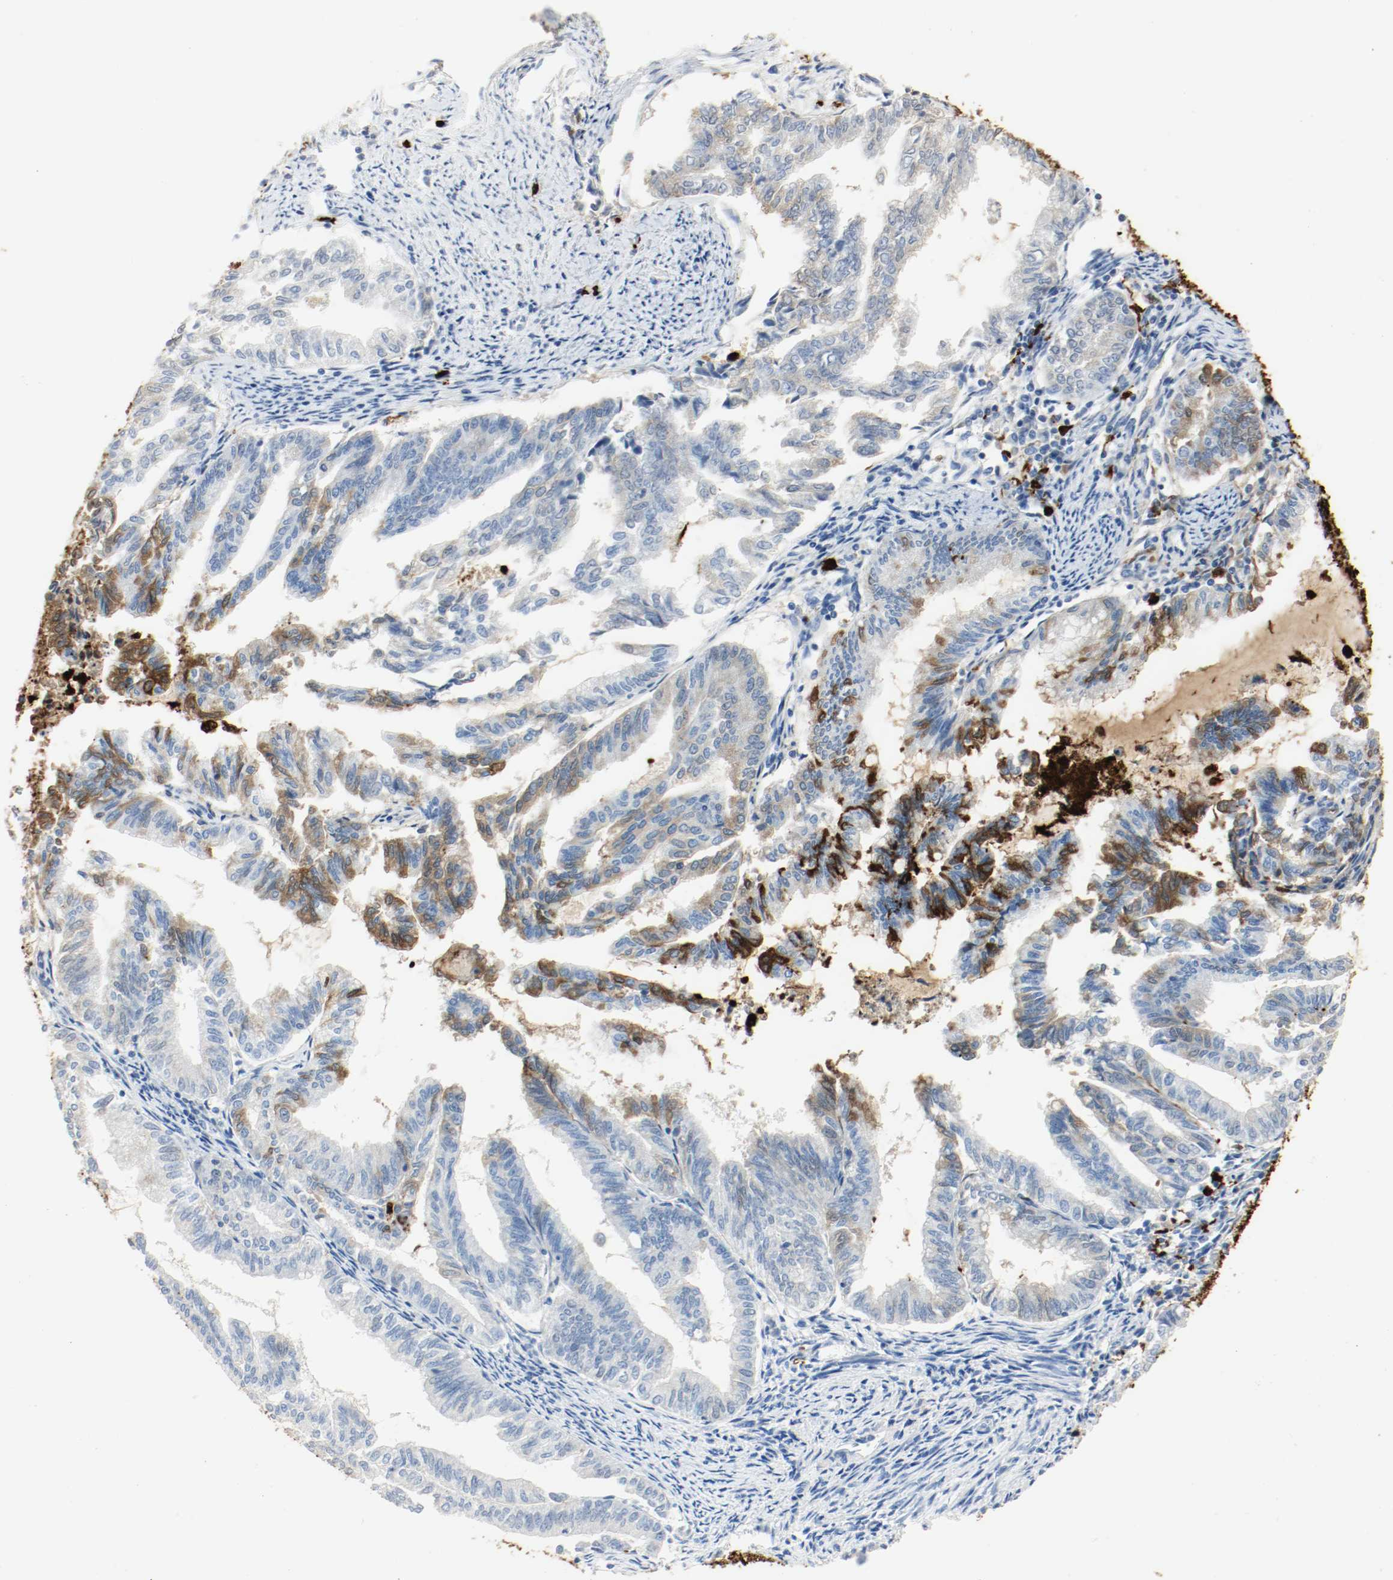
{"staining": {"intensity": "moderate", "quantity": "25%-75%", "location": "cytoplasmic/membranous"}, "tissue": "endometrial cancer", "cell_type": "Tumor cells", "image_type": "cancer", "snomed": [{"axis": "morphology", "description": "Adenocarcinoma, NOS"}, {"axis": "topography", "description": "Endometrium"}], "caption": "A micrograph of adenocarcinoma (endometrial) stained for a protein exhibits moderate cytoplasmic/membranous brown staining in tumor cells.", "gene": "S100A9", "patient": {"sex": "female", "age": 79}}